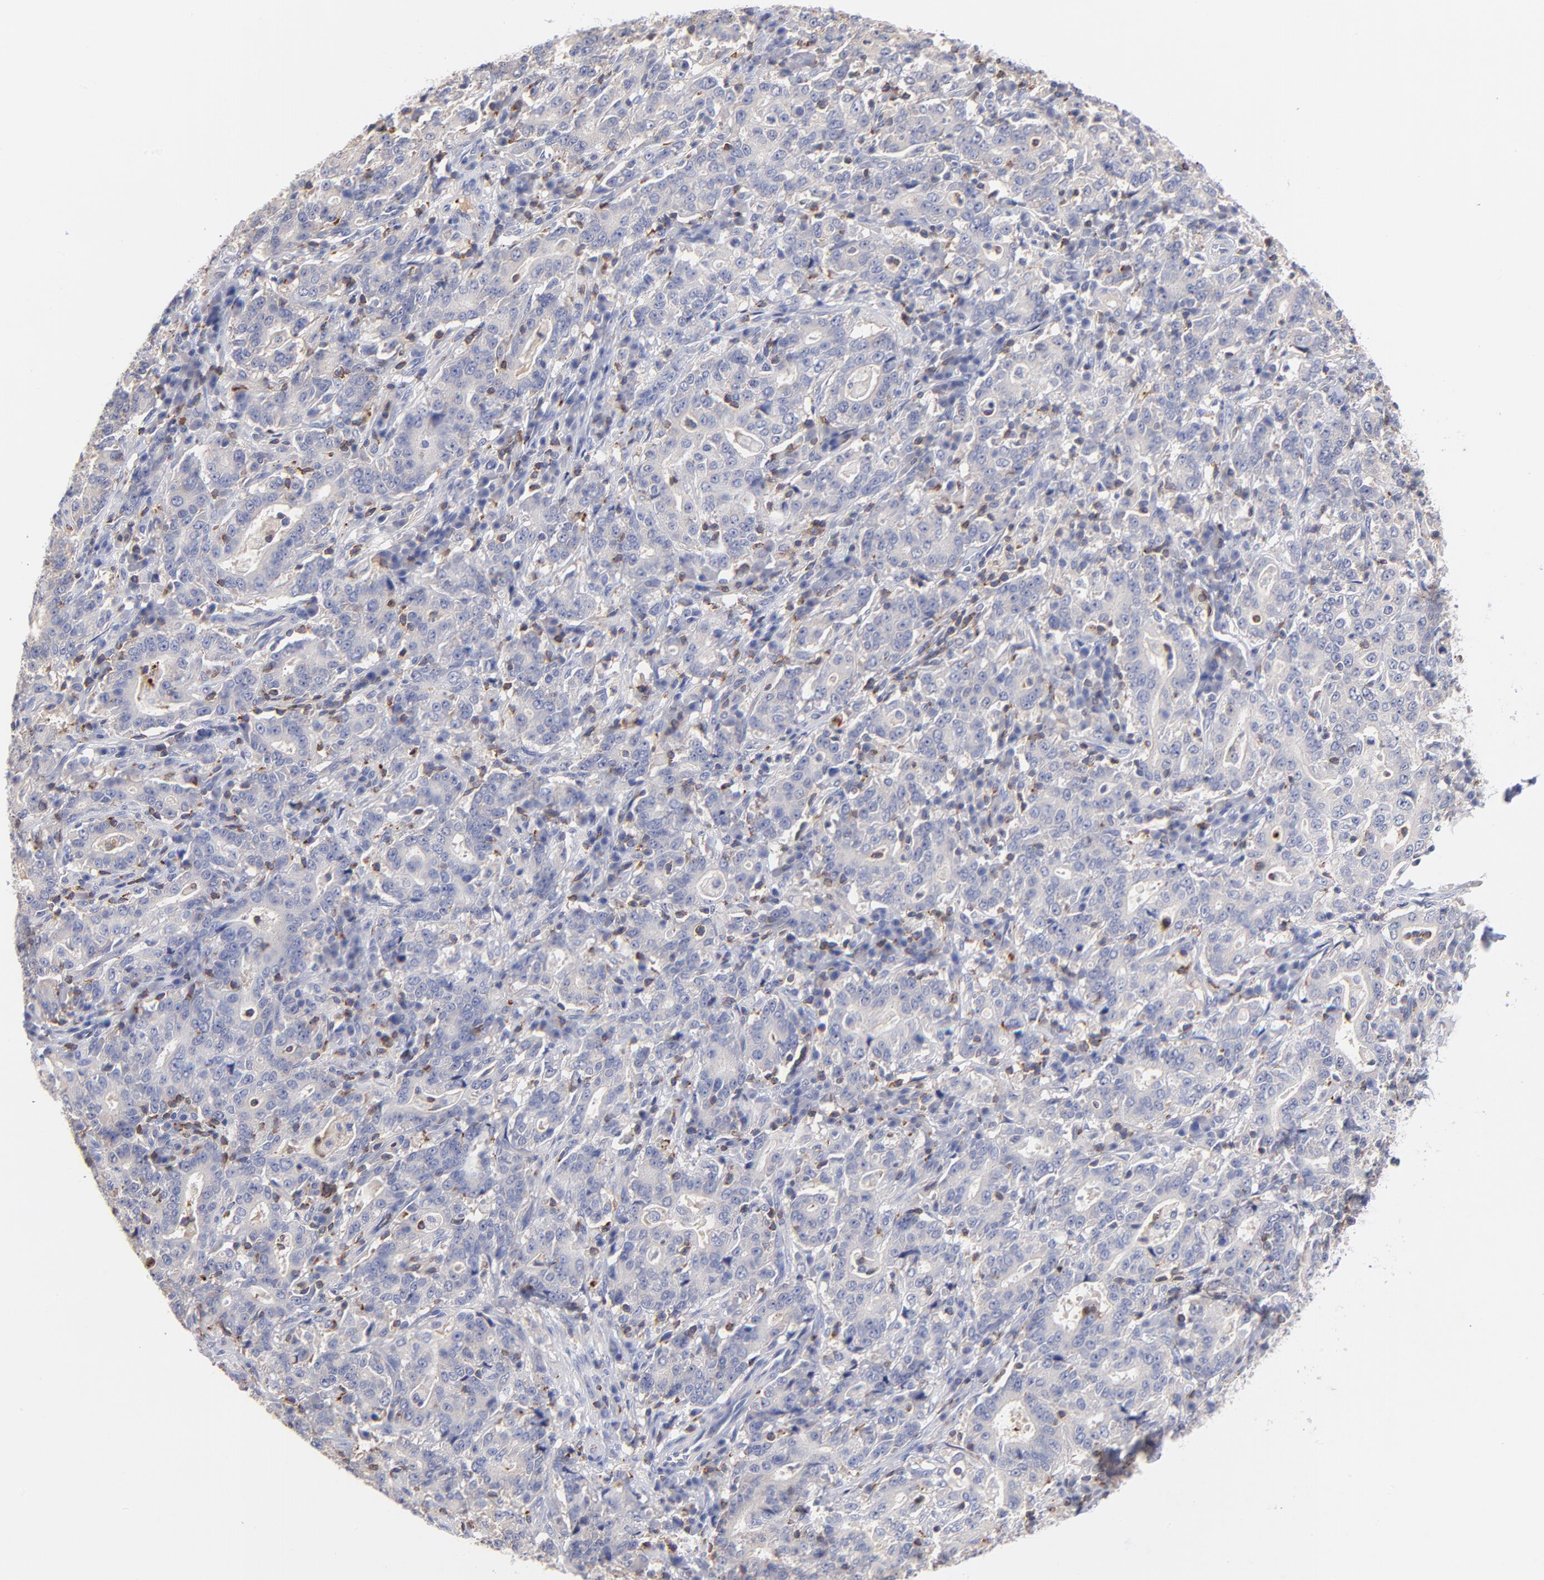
{"staining": {"intensity": "negative", "quantity": "none", "location": "none"}, "tissue": "stomach cancer", "cell_type": "Tumor cells", "image_type": "cancer", "snomed": [{"axis": "morphology", "description": "Normal tissue, NOS"}, {"axis": "morphology", "description": "Adenocarcinoma, NOS"}, {"axis": "topography", "description": "Stomach, upper"}, {"axis": "topography", "description": "Stomach"}], "caption": "High magnification brightfield microscopy of stomach cancer (adenocarcinoma) stained with DAB (3,3'-diaminobenzidine) (brown) and counterstained with hematoxylin (blue): tumor cells show no significant staining.", "gene": "KREMEN2", "patient": {"sex": "male", "age": 59}}